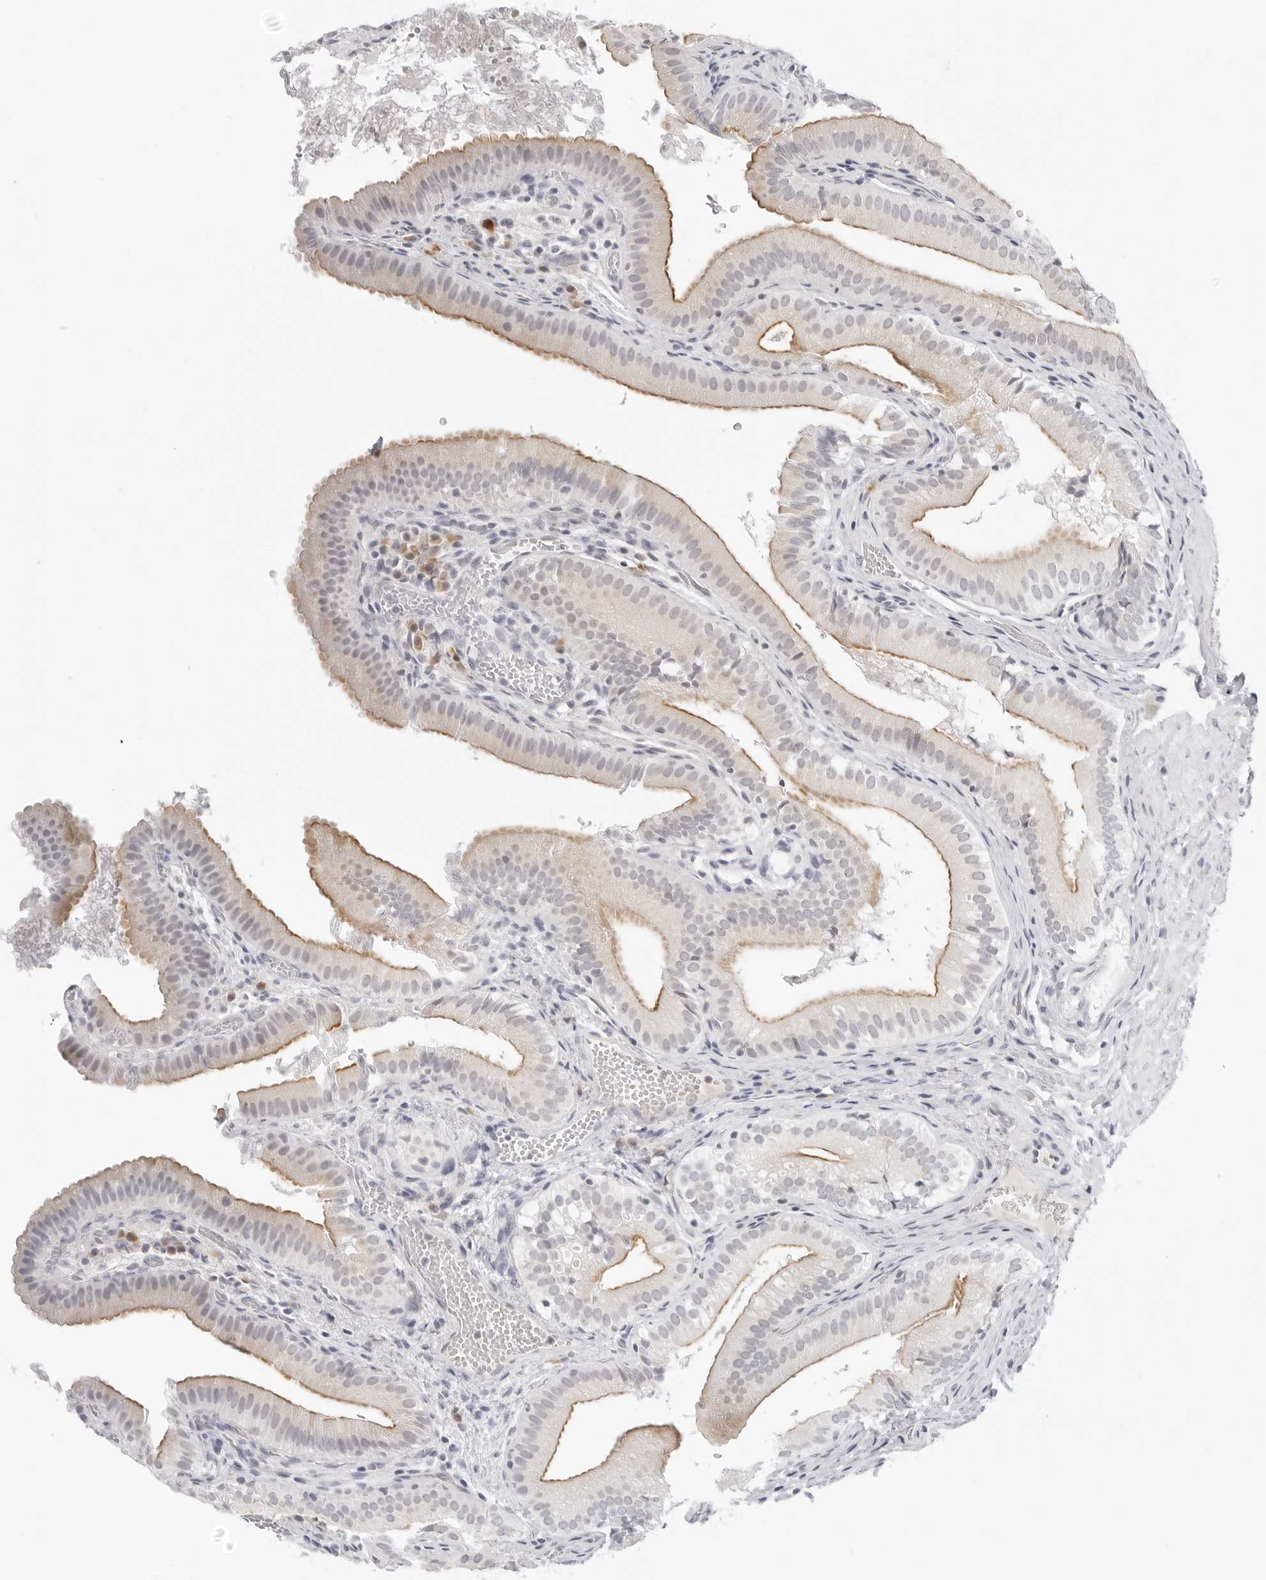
{"staining": {"intensity": "moderate", "quantity": ">75%", "location": "cytoplasmic/membranous"}, "tissue": "gallbladder", "cell_type": "Glandular cells", "image_type": "normal", "snomed": [{"axis": "morphology", "description": "Normal tissue, NOS"}, {"axis": "topography", "description": "Gallbladder"}], "caption": "DAB immunohistochemical staining of unremarkable human gallbladder demonstrates moderate cytoplasmic/membranous protein expression in about >75% of glandular cells. The protein of interest is stained brown, and the nuclei are stained in blue (DAB IHC with brightfield microscopy, high magnification).", "gene": "EDN2", "patient": {"sex": "female", "age": 30}}